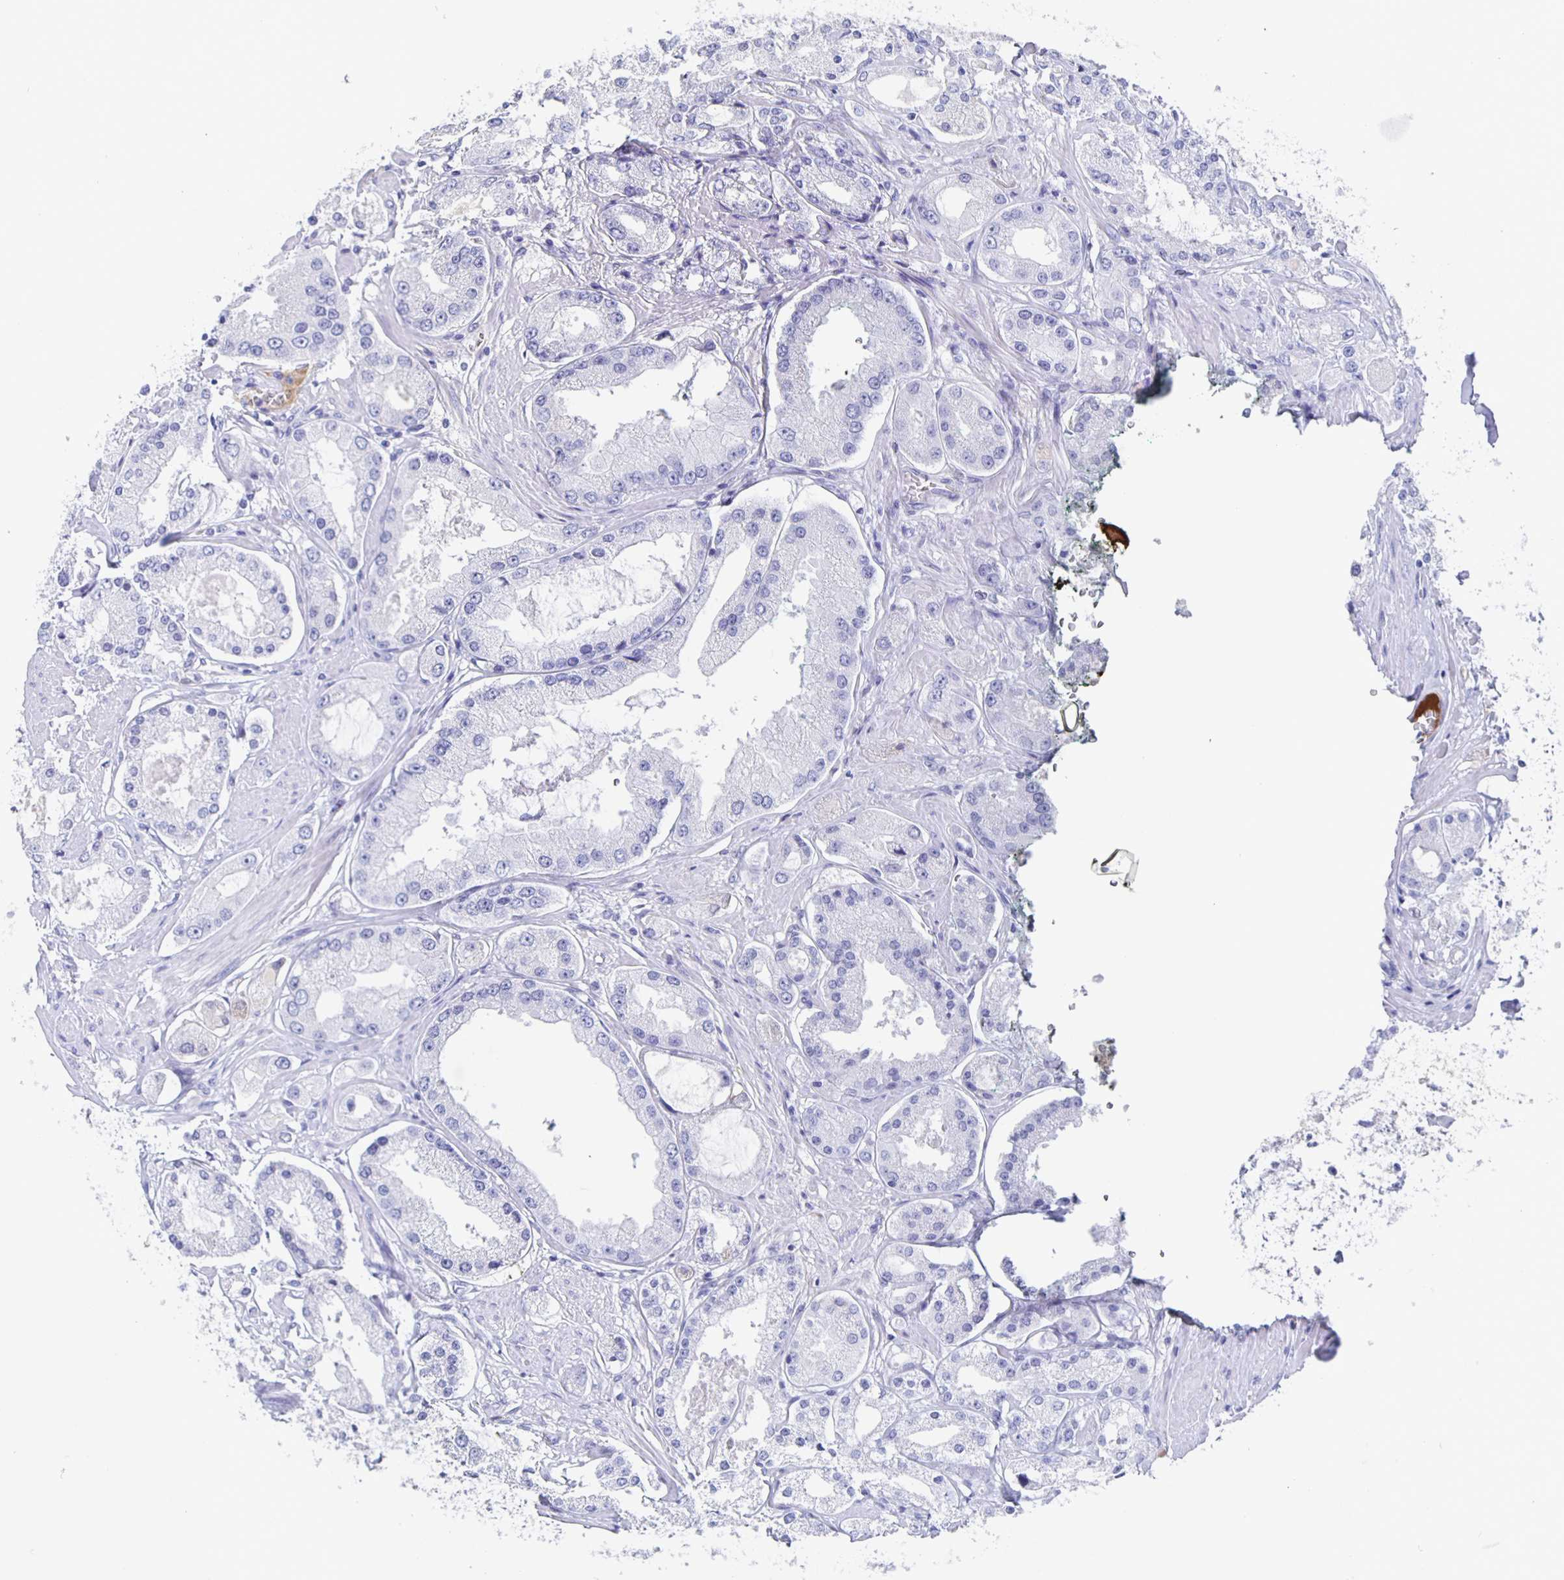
{"staining": {"intensity": "negative", "quantity": "none", "location": "none"}, "tissue": "prostate cancer", "cell_type": "Tumor cells", "image_type": "cancer", "snomed": [{"axis": "morphology", "description": "Adenocarcinoma, High grade"}, {"axis": "topography", "description": "Prostate"}], "caption": "Immunohistochemistry micrograph of human adenocarcinoma (high-grade) (prostate) stained for a protein (brown), which exhibits no positivity in tumor cells. Nuclei are stained in blue.", "gene": "FGA", "patient": {"sex": "male", "age": 69}}